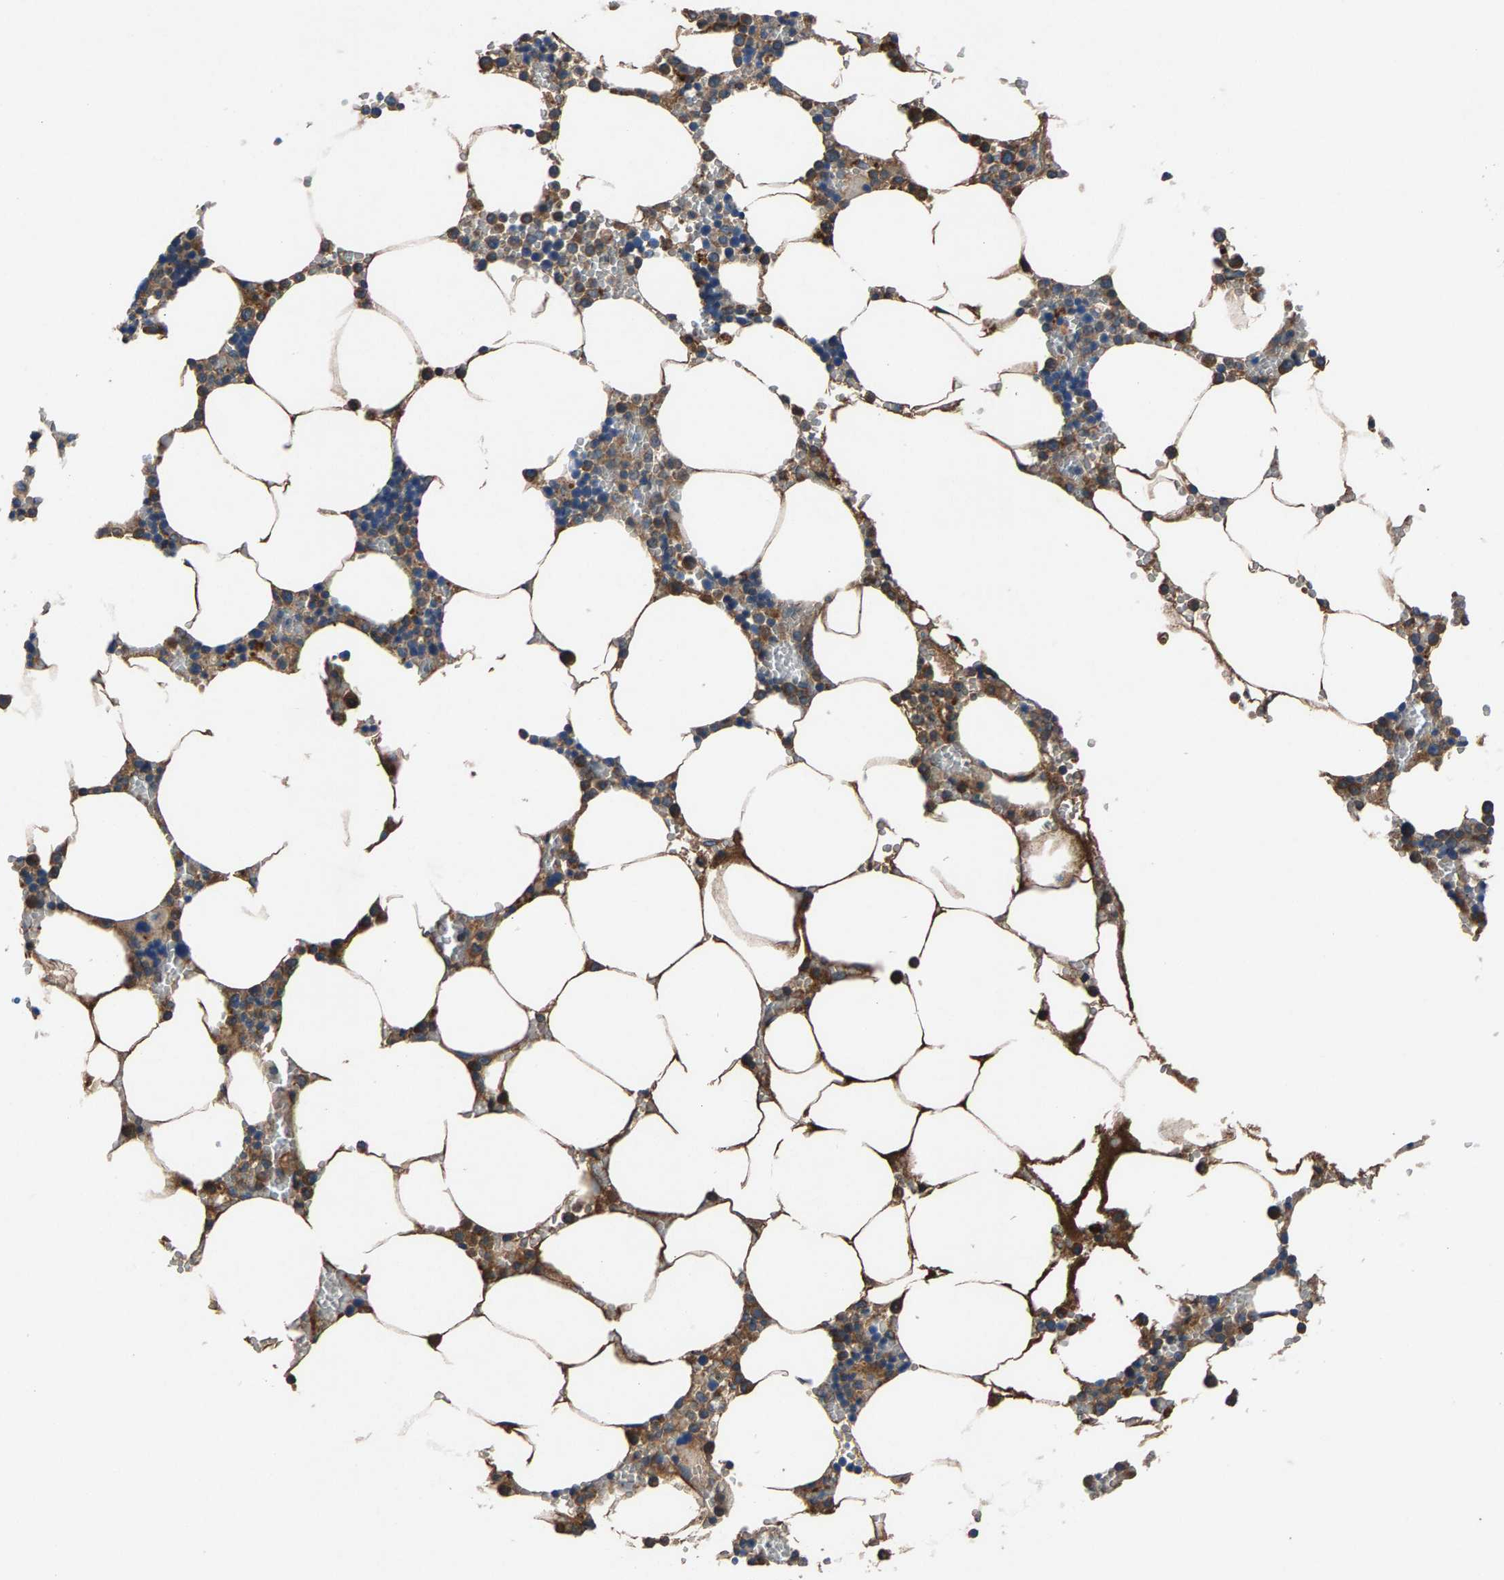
{"staining": {"intensity": "moderate", "quantity": ">75%", "location": "cytoplasmic/membranous"}, "tissue": "bone marrow", "cell_type": "Hematopoietic cells", "image_type": "normal", "snomed": [{"axis": "morphology", "description": "Normal tissue, NOS"}, {"axis": "topography", "description": "Bone marrow"}], "caption": "A medium amount of moderate cytoplasmic/membranous expression is seen in approximately >75% of hematopoietic cells in unremarkable bone marrow.", "gene": "PRXL2C", "patient": {"sex": "male", "age": 70}}